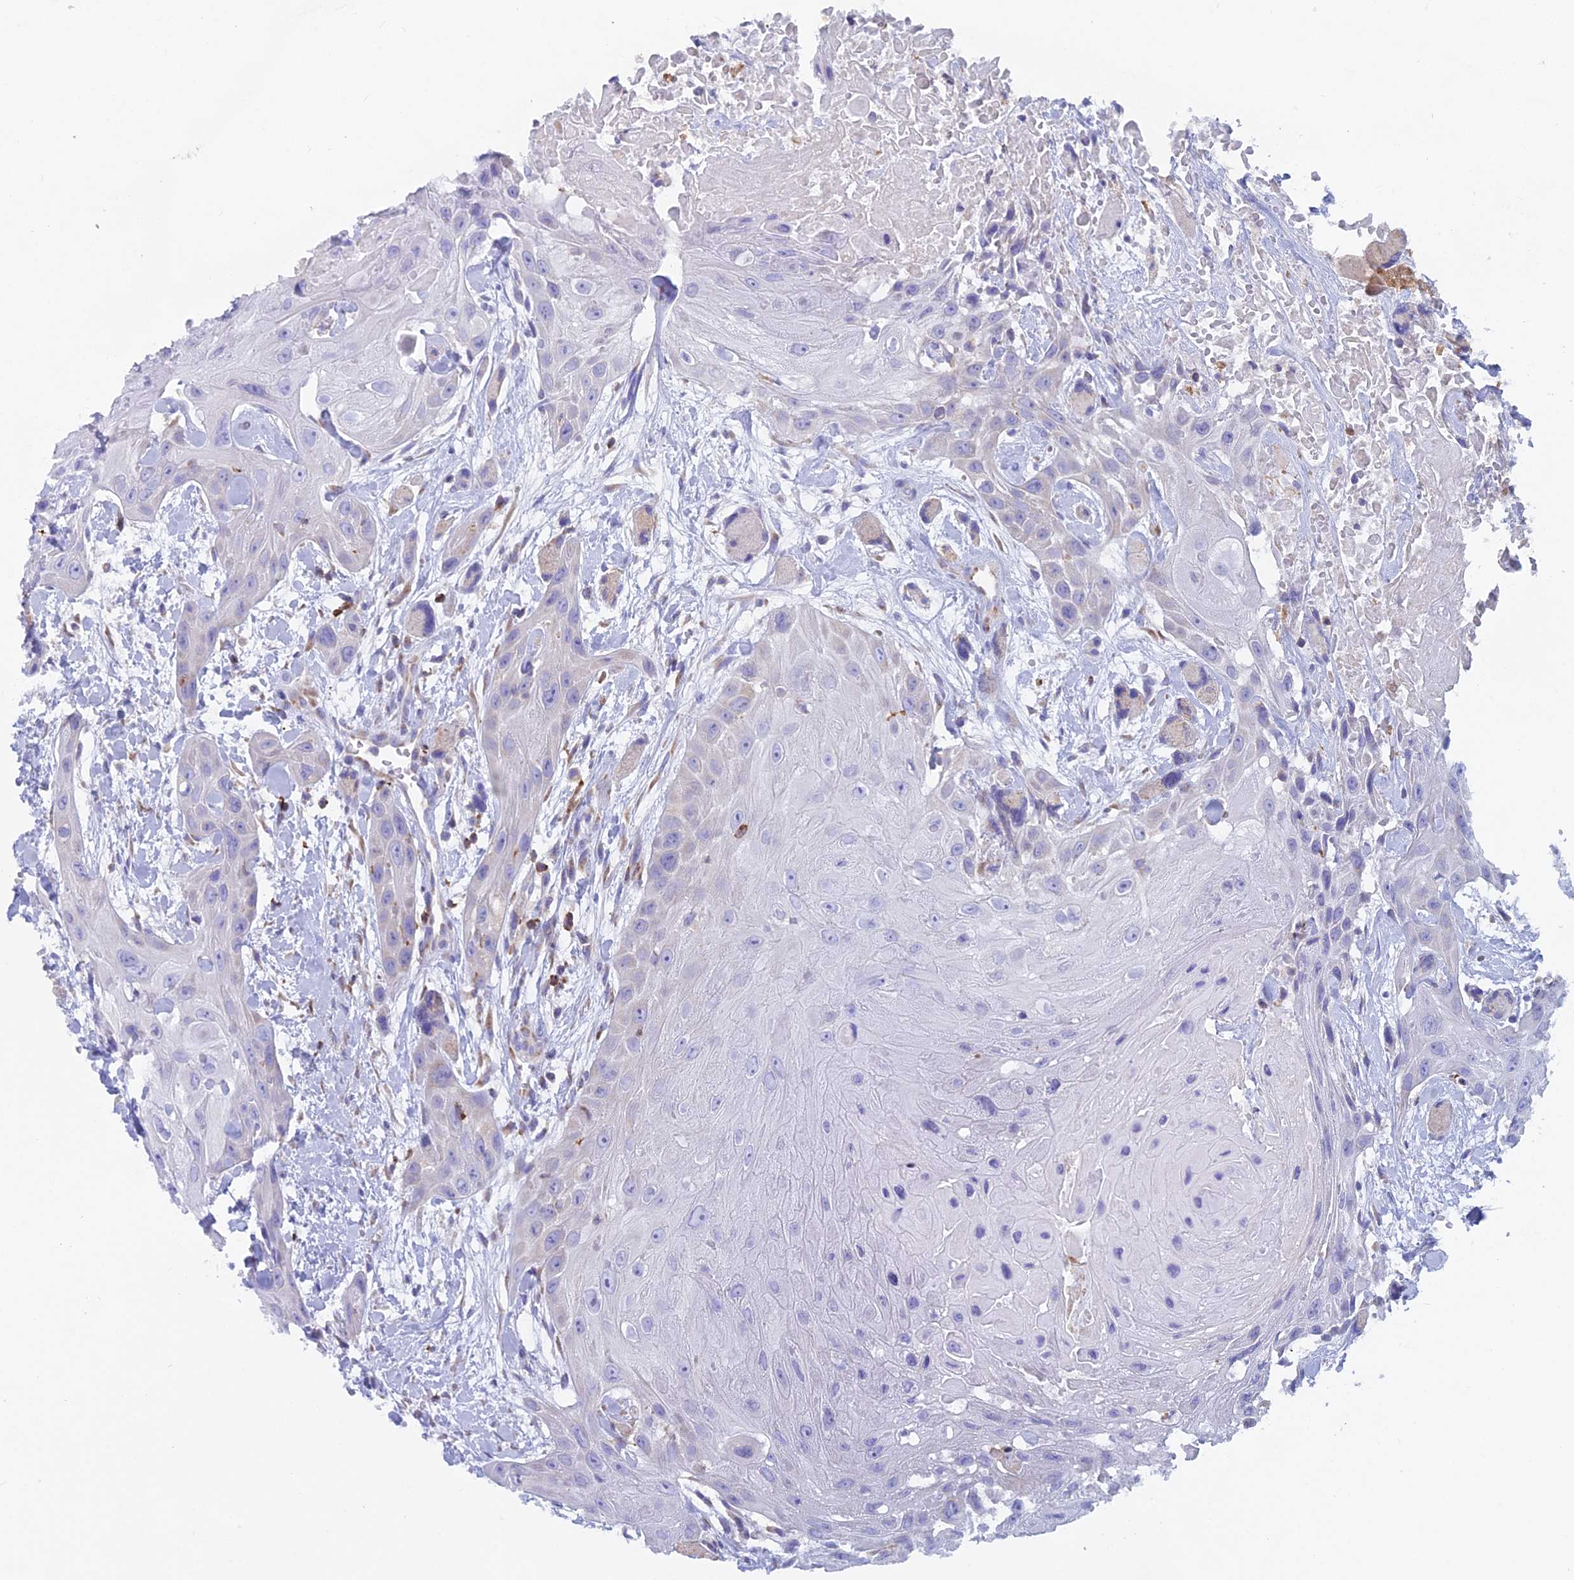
{"staining": {"intensity": "negative", "quantity": "none", "location": "none"}, "tissue": "head and neck cancer", "cell_type": "Tumor cells", "image_type": "cancer", "snomed": [{"axis": "morphology", "description": "Squamous cell carcinoma, NOS"}, {"axis": "topography", "description": "Head-Neck"}], "caption": "Micrograph shows no protein staining in tumor cells of head and neck cancer (squamous cell carcinoma) tissue. (Stains: DAB immunohistochemistry (IHC) with hematoxylin counter stain, Microscopy: brightfield microscopy at high magnification).", "gene": "ABI3BP", "patient": {"sex": "male", "age": 81}}